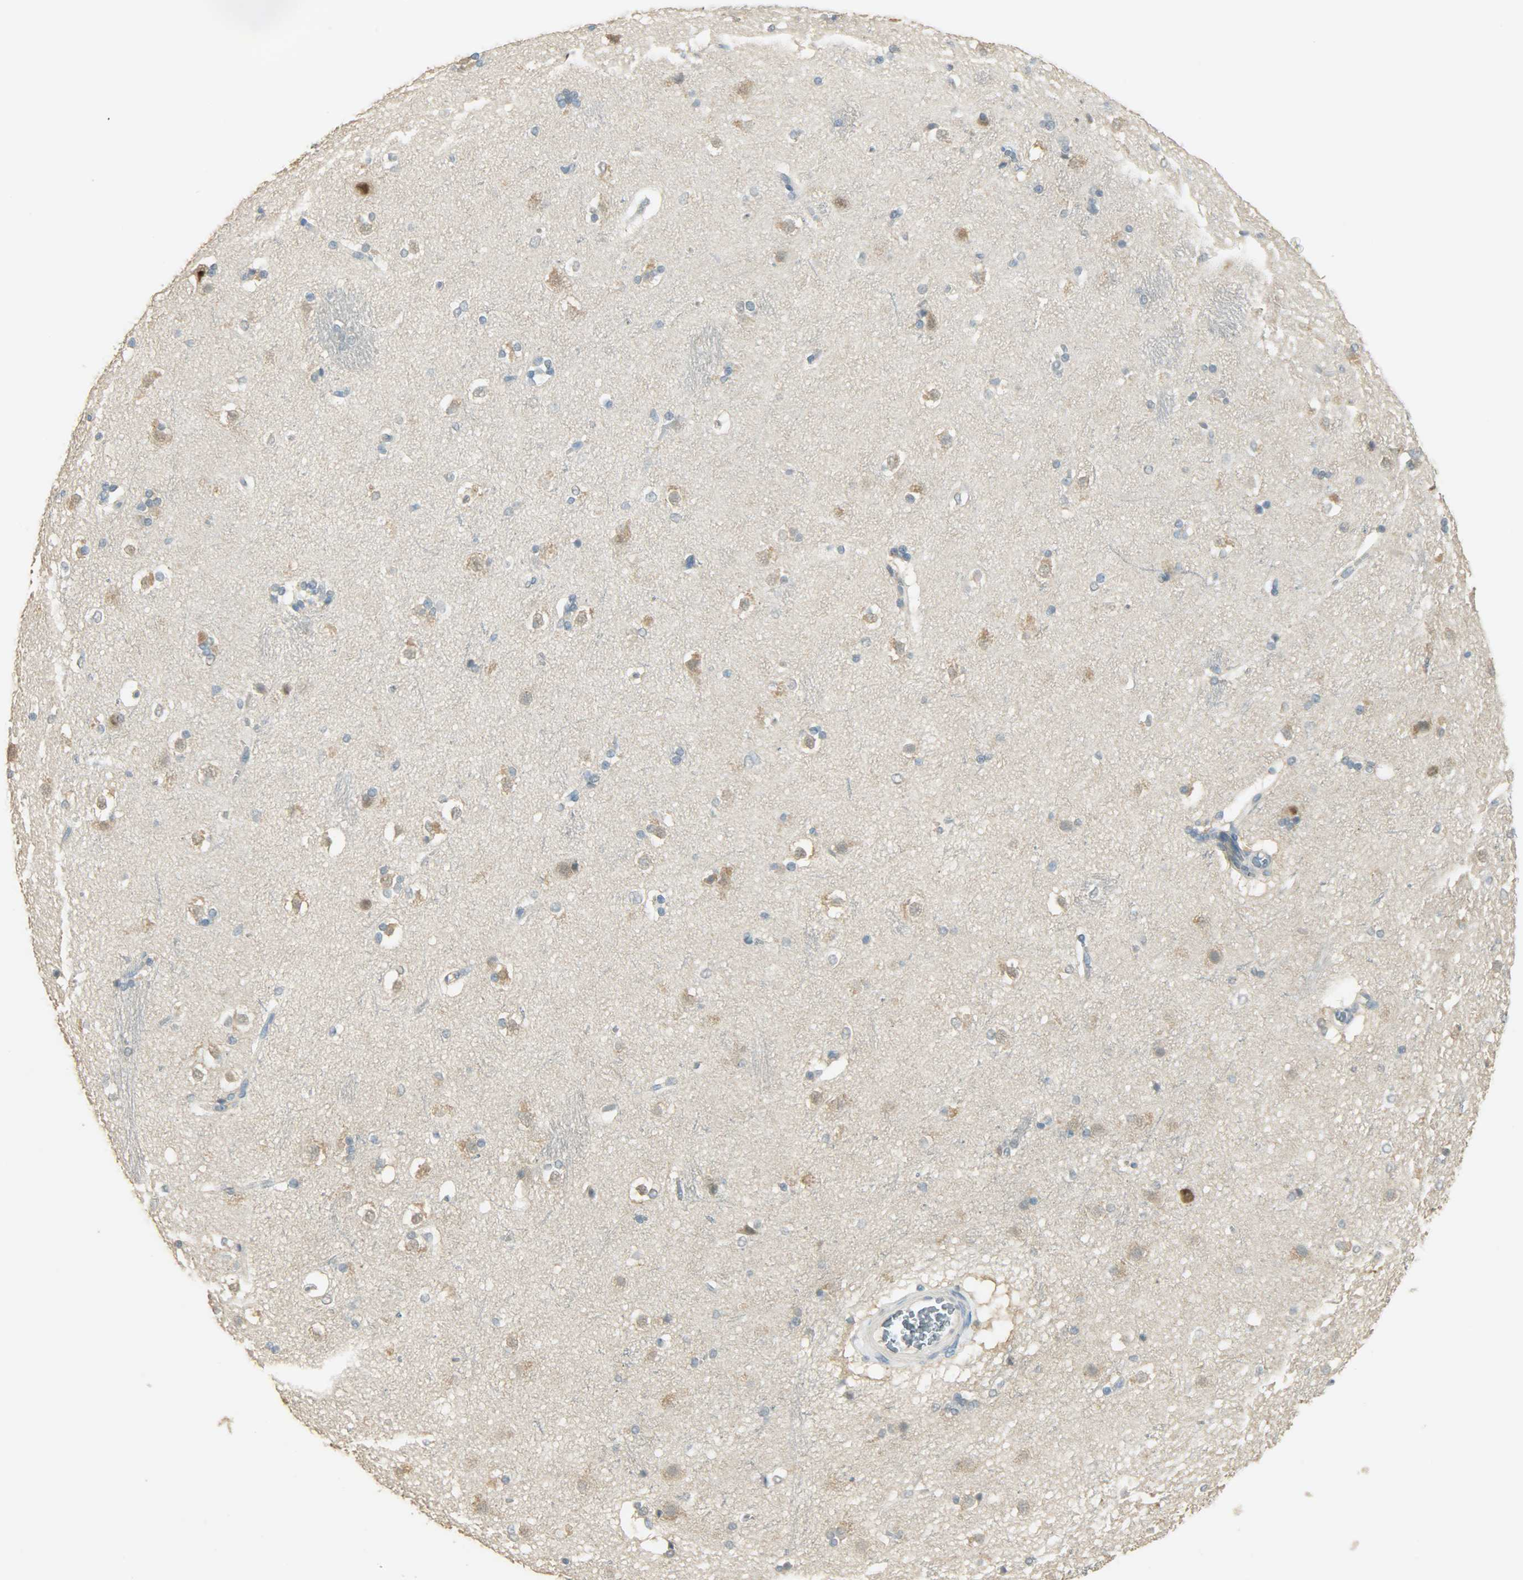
{"staining": {"intensity": "weak", "quantity": "25%-75%", "location": "cytoplasmic/membranous"}, "tissue": "caudate", "cell_type": "Glial cells", "image_type": "normal", "snomed": [{"axis": "morphology", "description": "Normal tissue, NOS"}, {"axis": "topography", "description": "Lateral ventricle wall"}], "caption": "A high-resolution photomicrograph shows immunohistochemistry staining of benign caudate, which shows weak cytoplasmic/membranous staining in approximately 25%-75% of glial cells.", "gene": "PRMT5", "patient": {"sex": "female", "age": 19}}